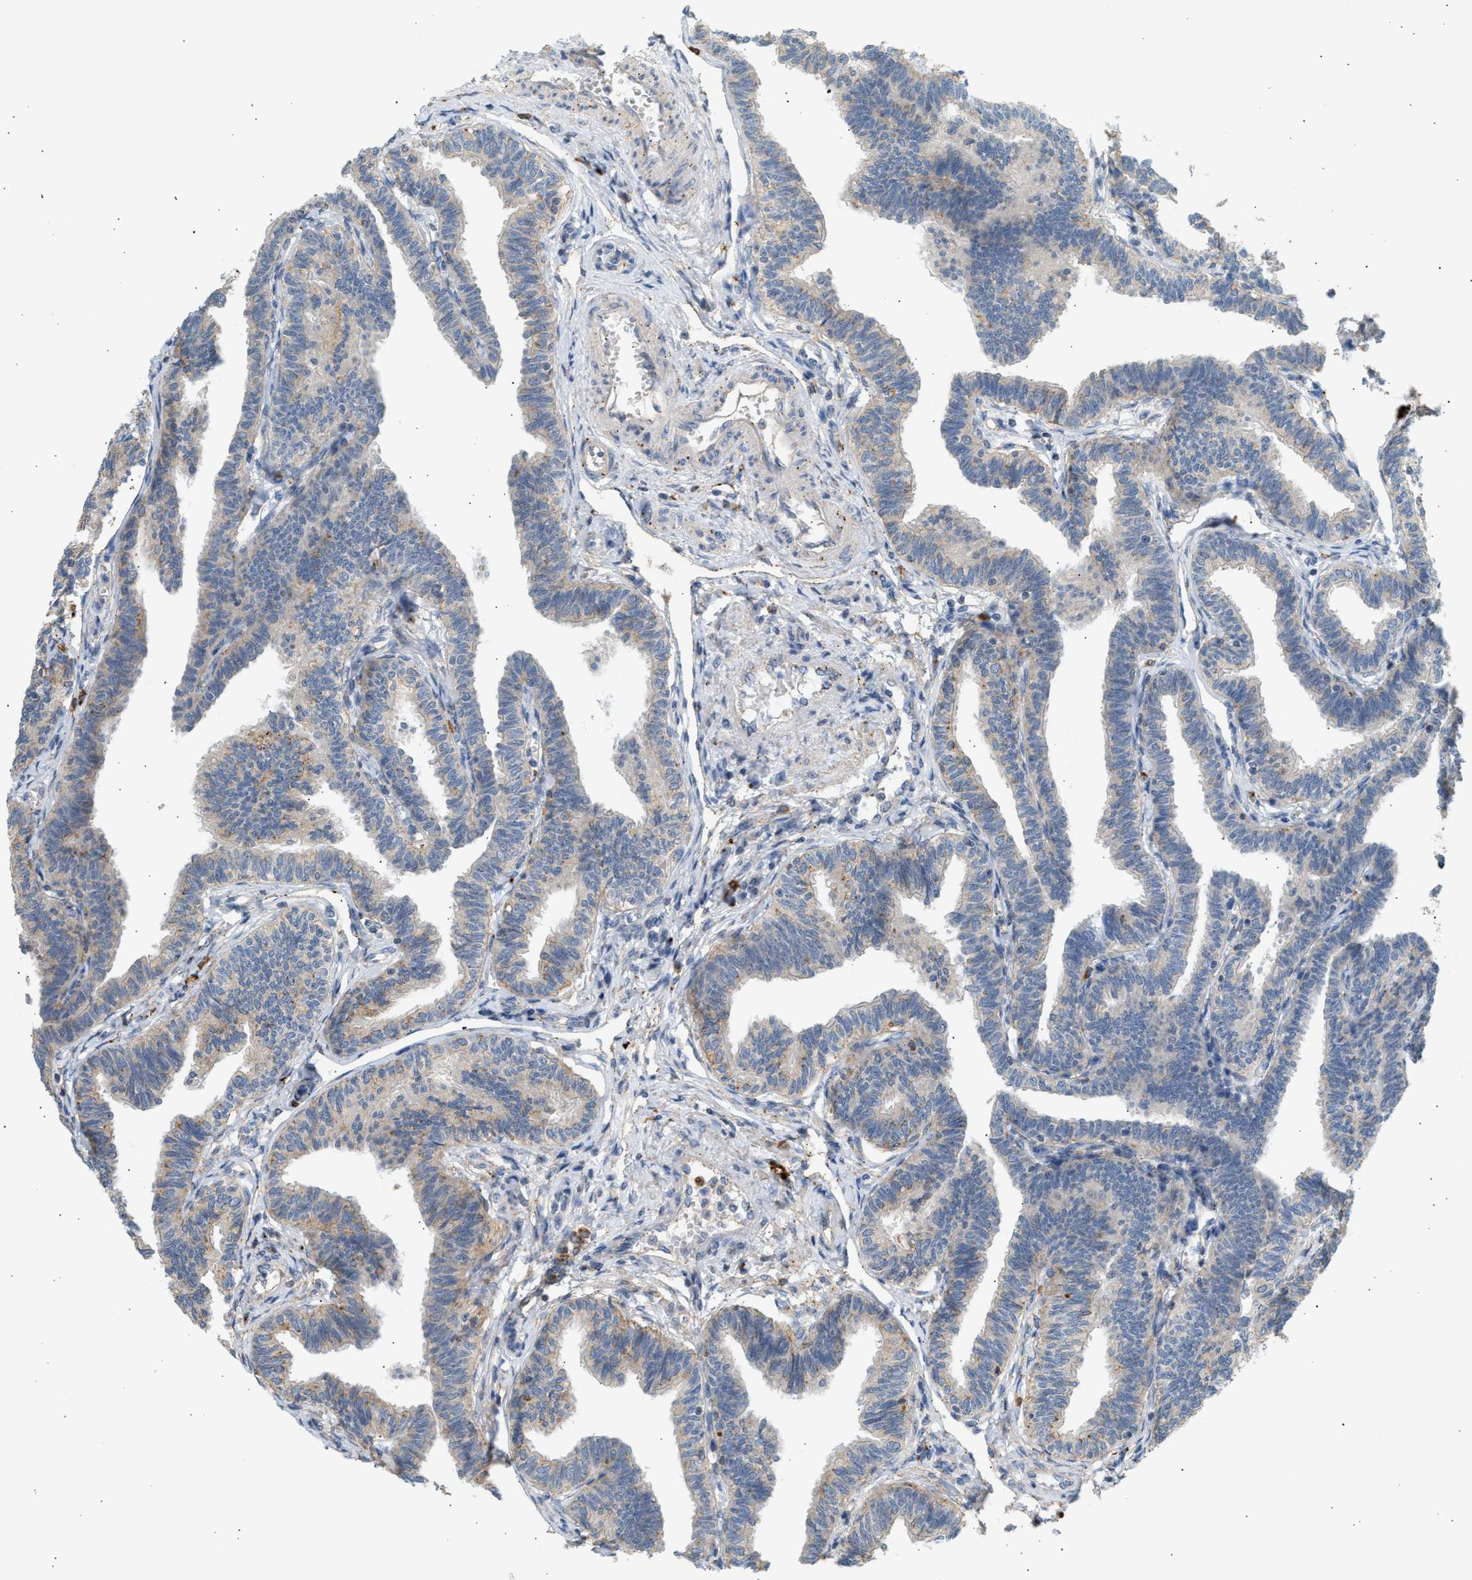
{"staining": {"intensity": "weak", "quantity": ">75%", "location": "cytoplasmic/membranous"}, "tissue": "fallopian tube", "cell_type": "Glandular cells", "image_type": "normal", "snomed": [{"axis": "morphology", "description": "Normal tissue, NOS"}, {"axis": "topography", "description": "Fallopian tube"}, {"axis": "topography", "description": "Ovary"}], "caption": "Immunohistochemical staining of benign fallopian tube shows weak cytoplasmic/membranous protein expression in approximately >75% of glandular cells.", "gene": "ENTHD1", "patient": {"sex": "female", "age": 23}}